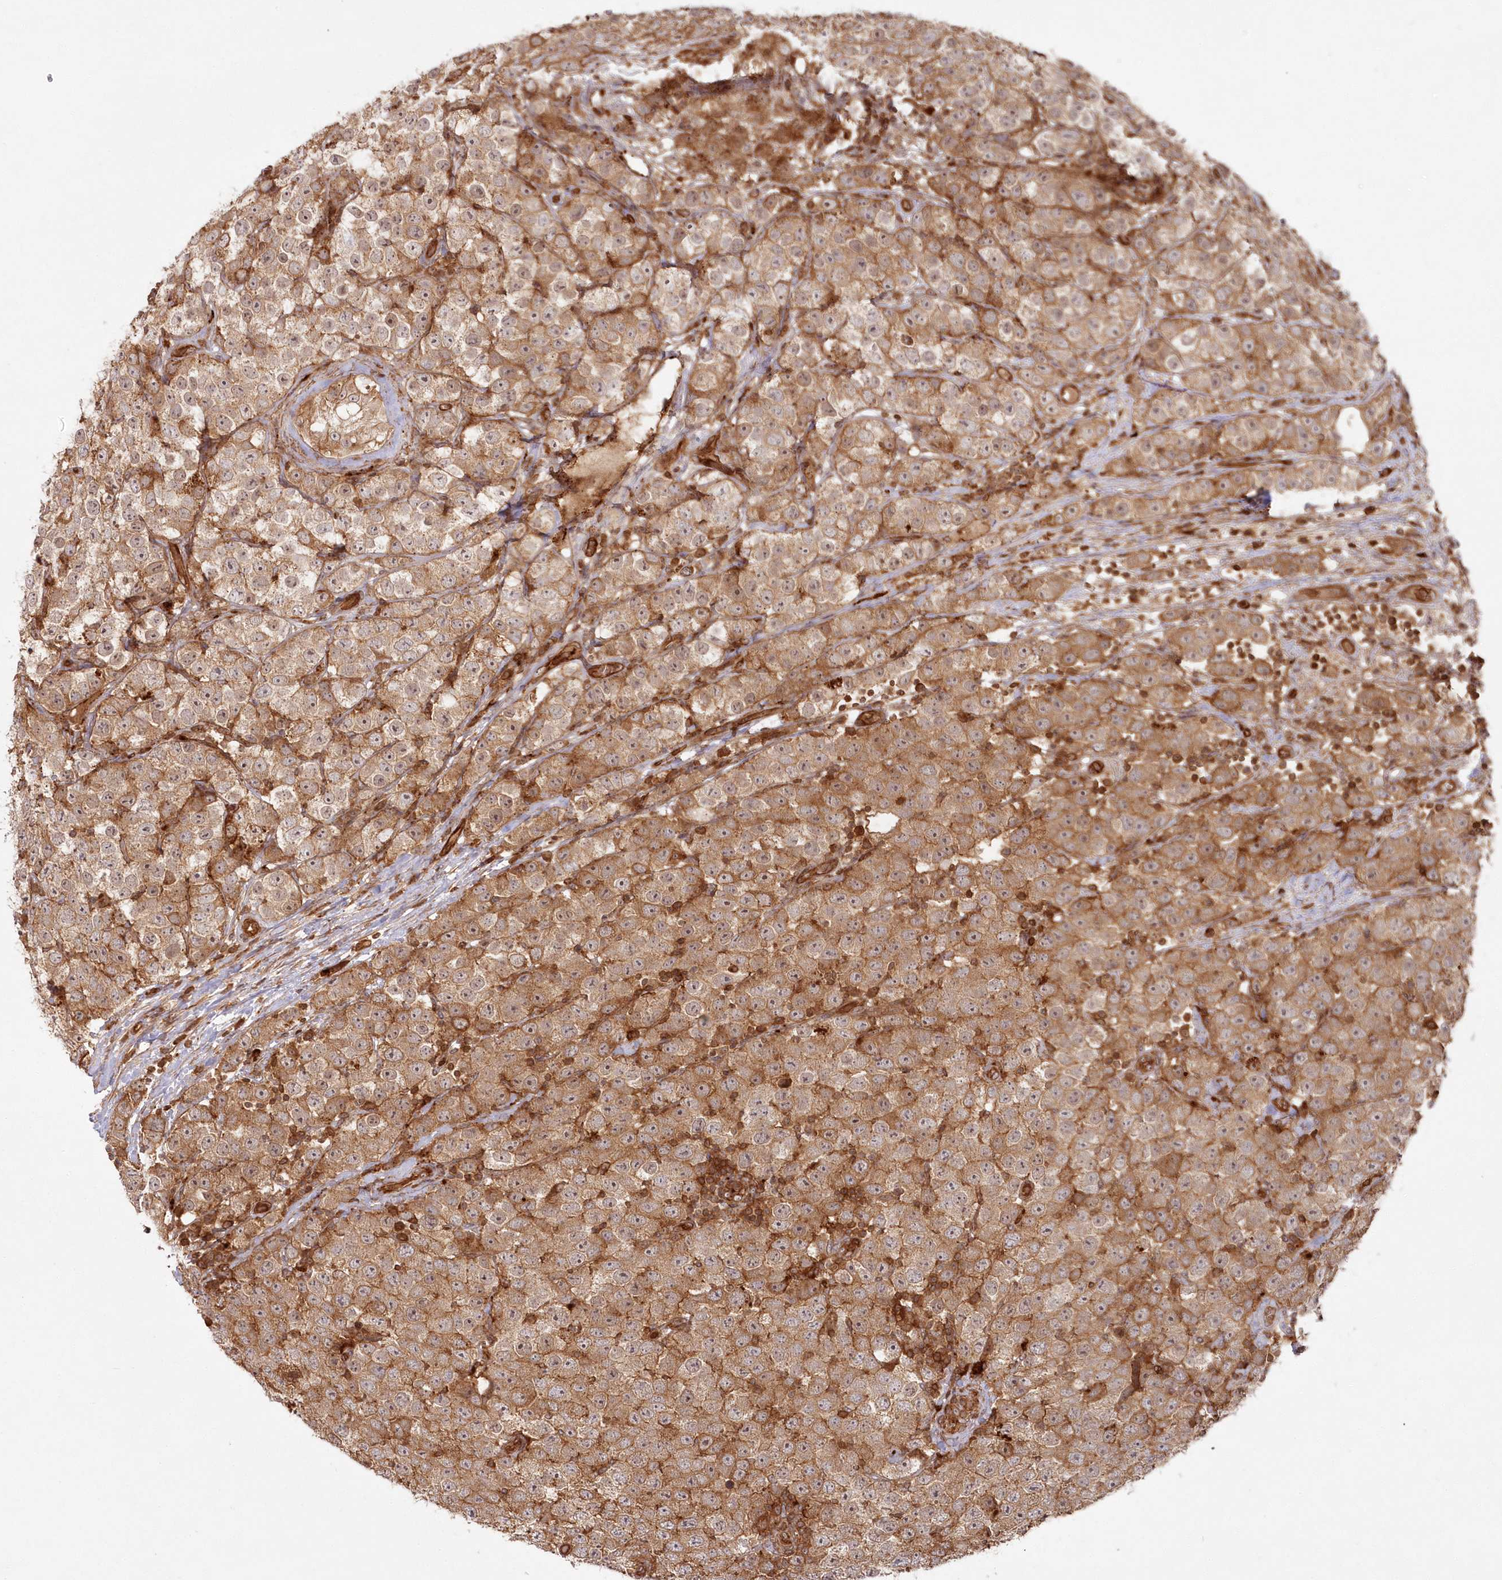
{"staining": {"intensity": "moderate", "quantity": ">75%", "location": "cytoplasmic/membranous"}, "tissue": "testis cancer", "cell_type": "Tumor cells", "image_type": "cancer", "snomed": [{"axis": "morphology", "description": "Seminoma, NOS"}, {"axis": "topography", "description": "Testis"}], "caption": "Immunohistochemical staining of testis cancer demonstrates medium levels of moderate cytoplasmic/membranous protein expression in about >75% of tumor cells.", "gene": "RGCC", "patient": {"sex": "male", "age": 28}}